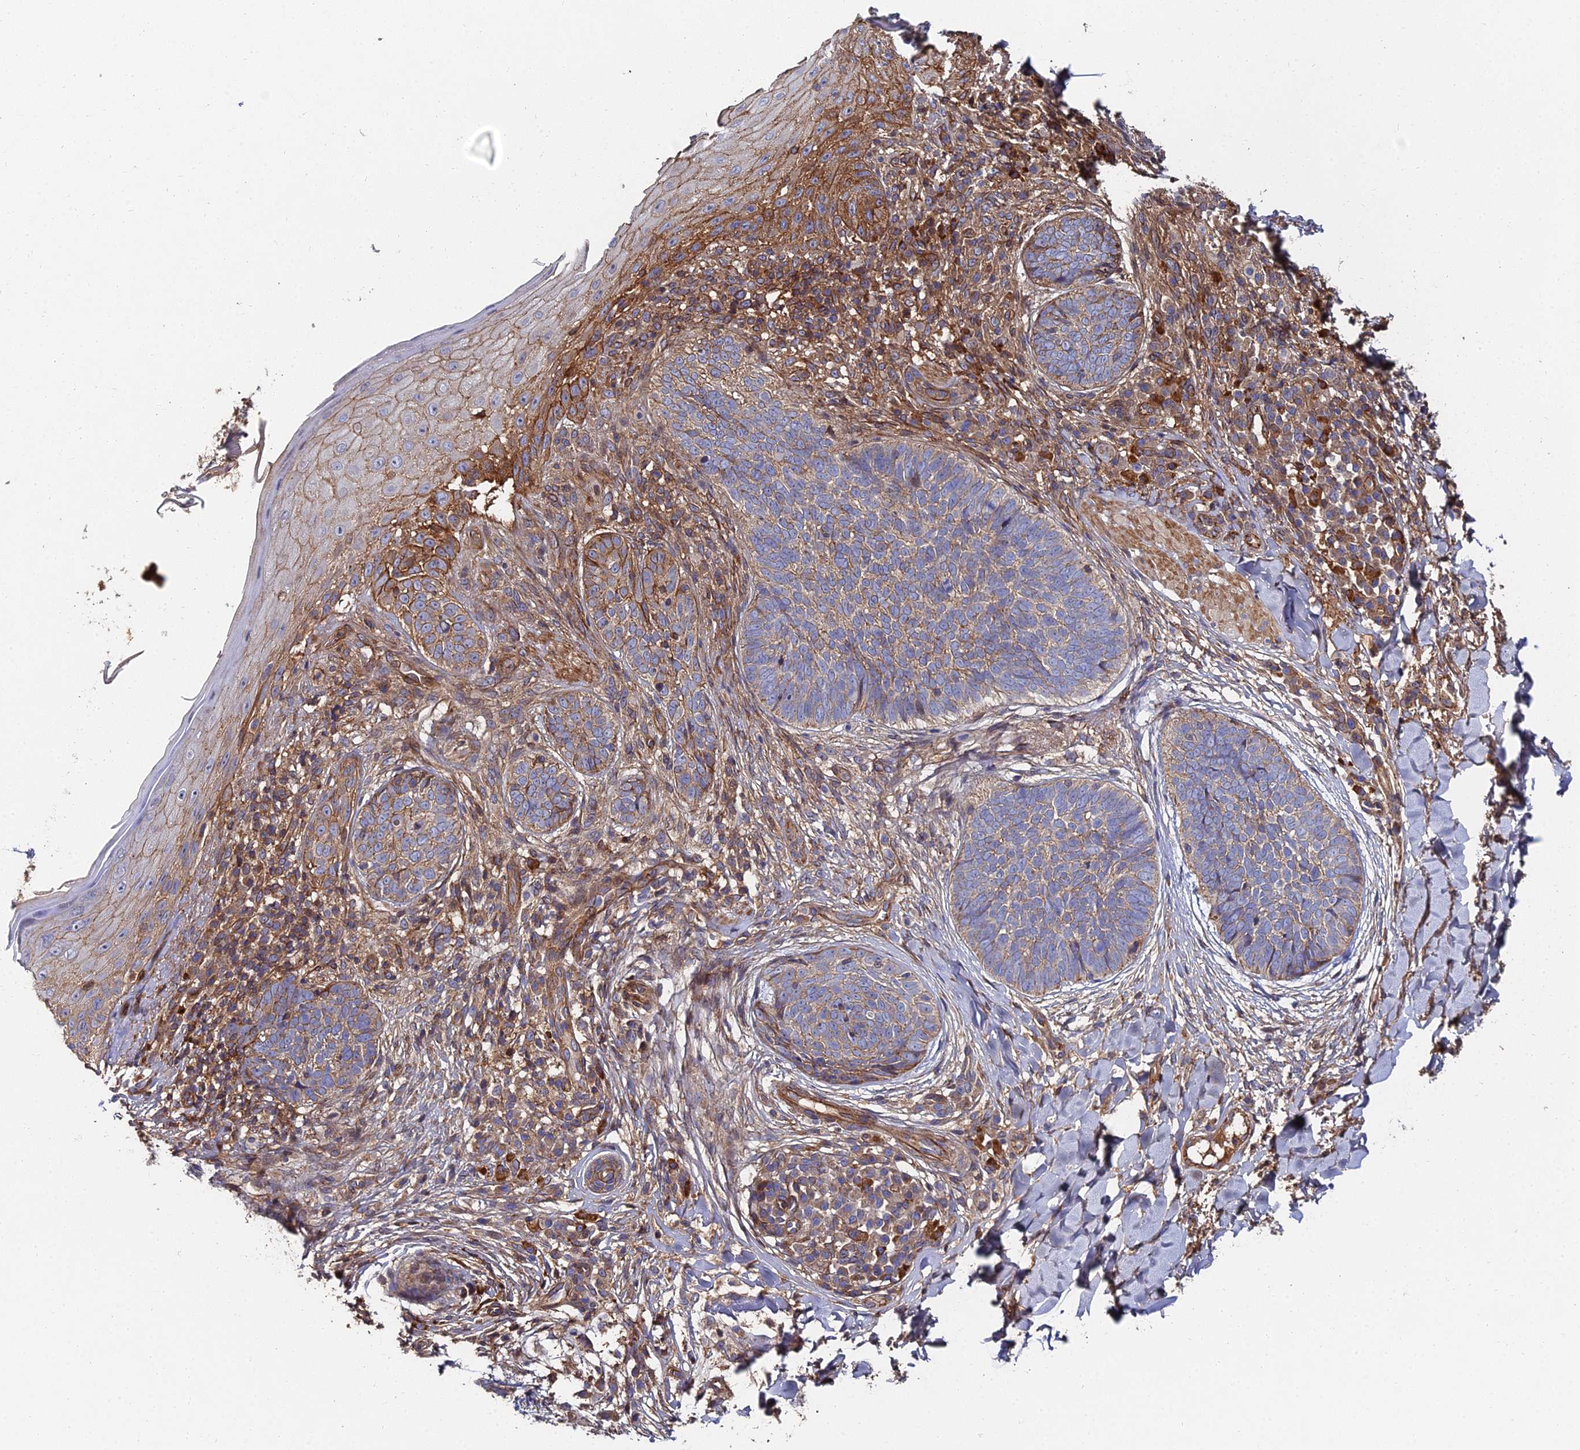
{"staining": {"intensity": "moderate", "quantity": "25%-75%", "location": "cytoplasmic/membranous"}, "tissue": "skin cancer", "cell_type": "Tumor cells", "image_type": "cancer", "snomed": [{"axis": "morphology", "description": "Basal cell carcinoma"}, {"axis": "topography", "description": "Skin"}], "caption": "Immunohistochemical staining of skin cancer displays moderate cytoplasmic/membranous protein positivity in approximately 25%-75% of tumor cells.", "gene": "EXT1", "patient": {"sex": "female", "age": 61}}